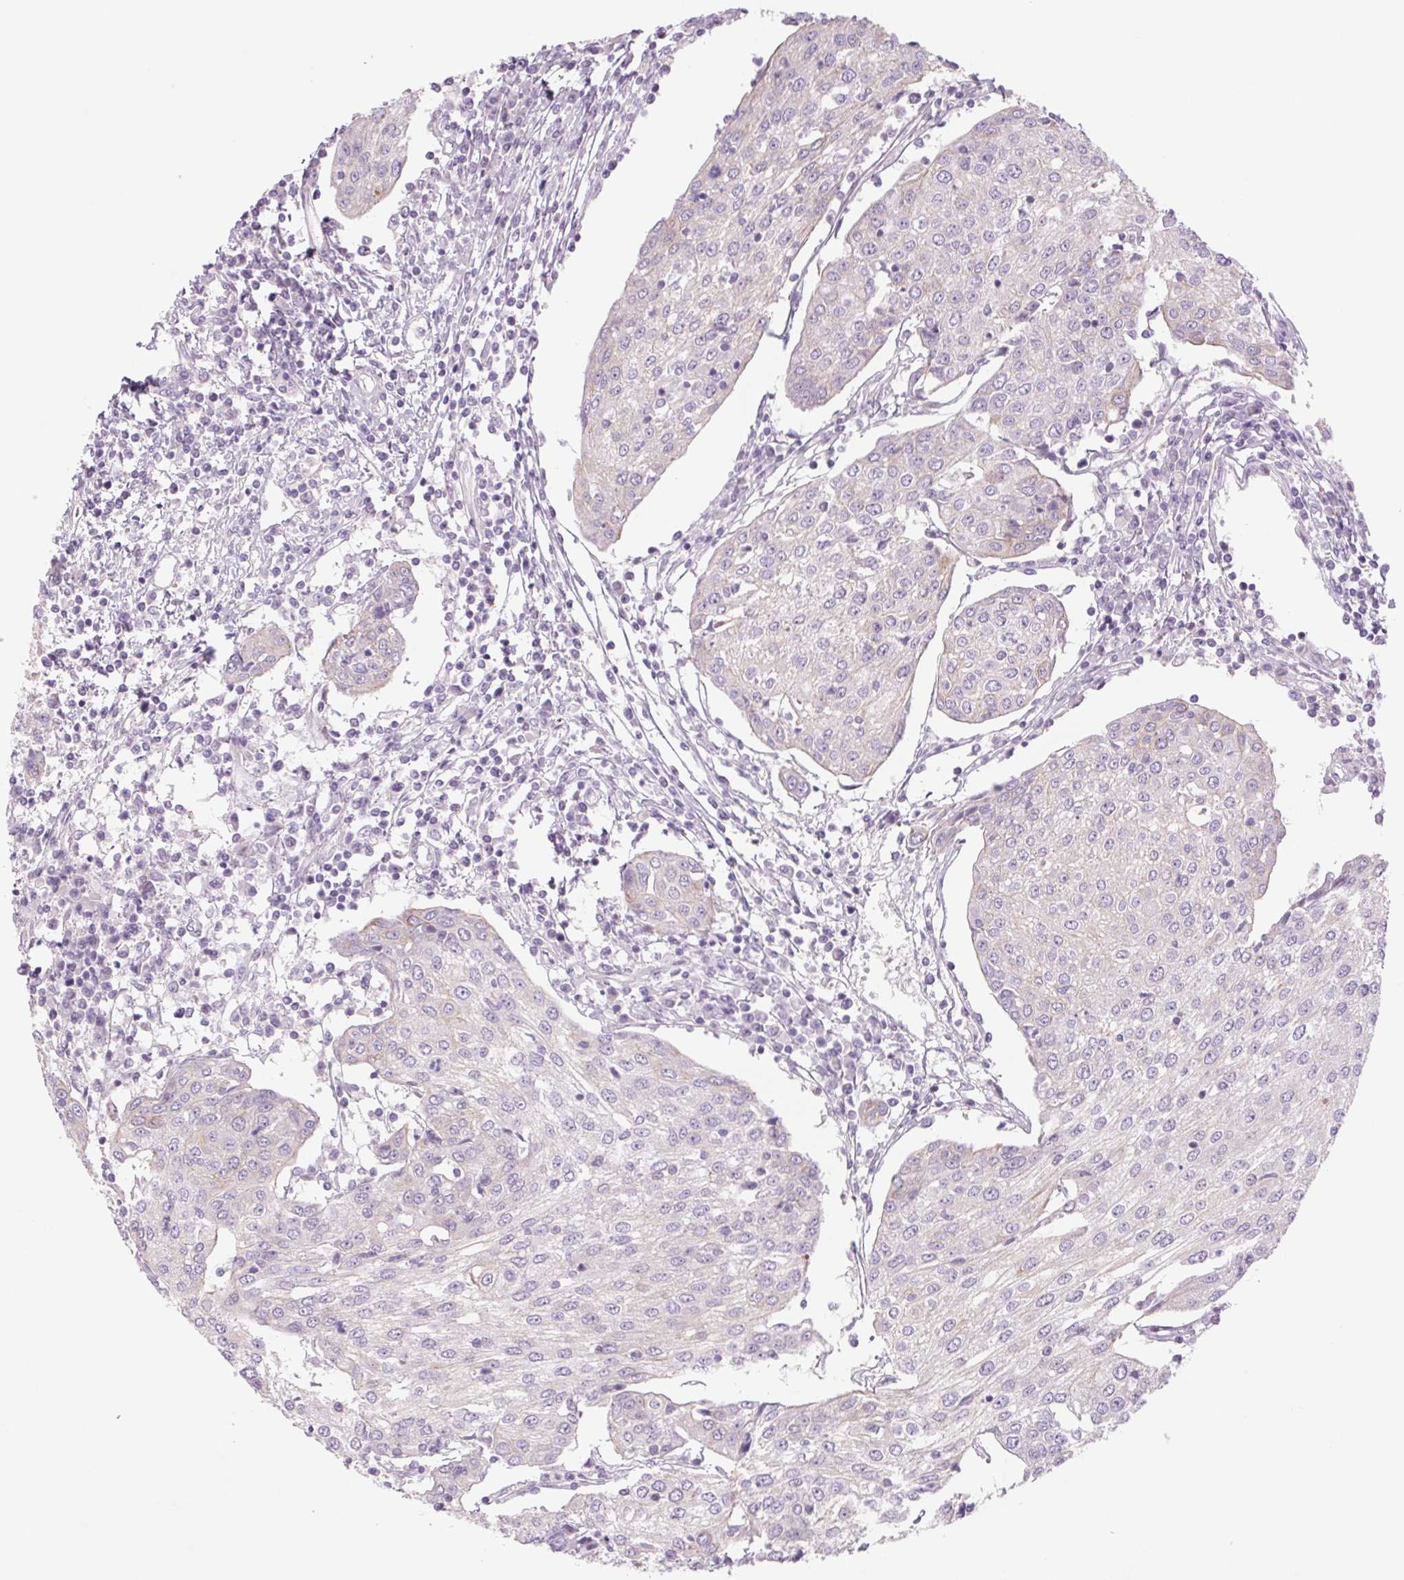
{"staining": {"intensity": "negative", "quantity": "none", "location": "none"}, "tissue": "urothelial cancer", "cell_type": "Tumor cells", "image_type": "cancer", "snomed": [{"axis": "morphology", "description": "Urothelial carcinoma, High grade"}, {"axis": "topography", "description": "Urinary bladder"}], "caption": "Urothelial cancer stained for a protein using IHC demonstrates no expression tumor cells.", "gene": "MS4A13", "patient": {"sex": "female", "age": 85}}